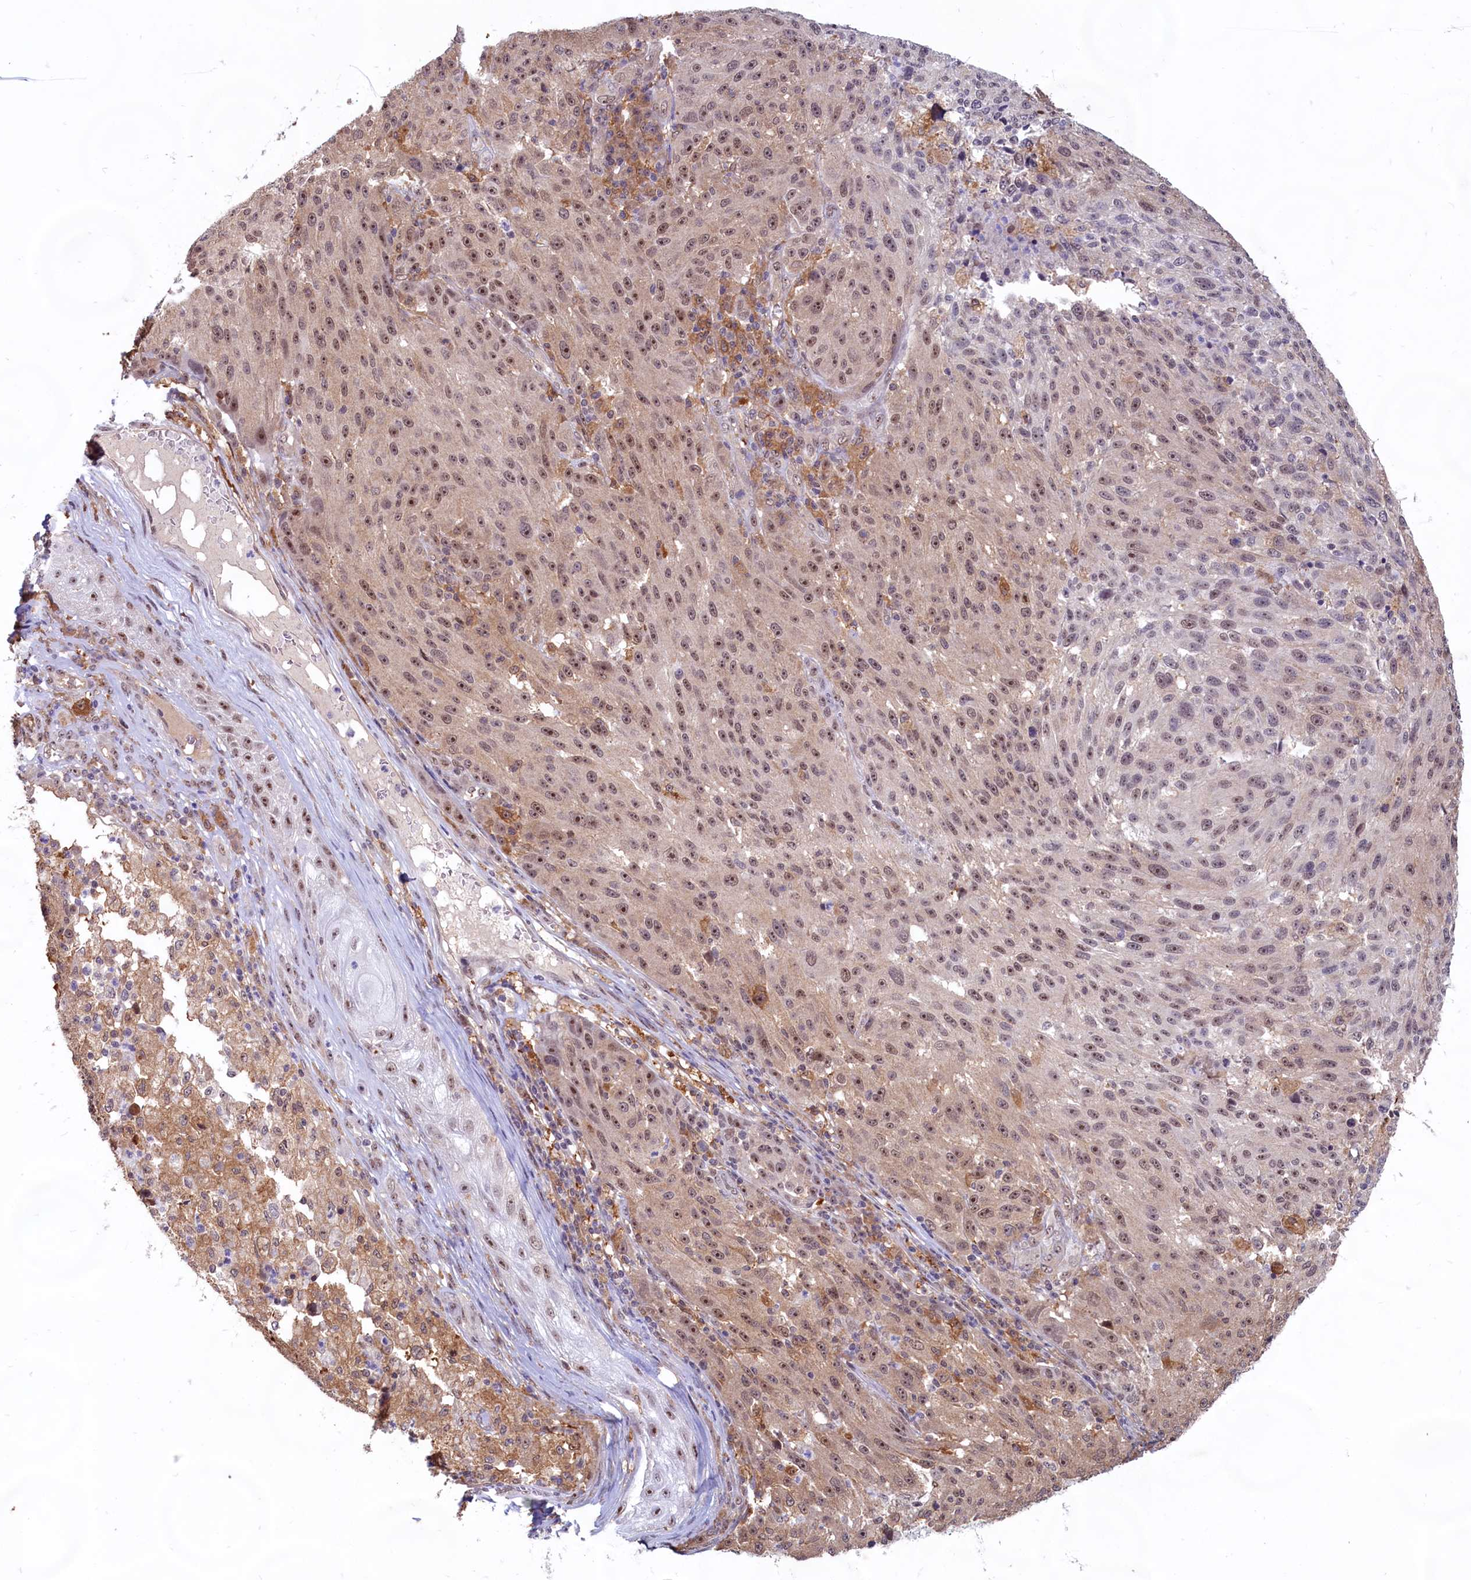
{"staining": {"intensity": "moderate", "quantity": ">75%", "location": "nuclear"}, "tissue": "melanoma", "cell_type": "Tumor cells", "image_type": "cancer", "snomed": [{"axis": "morphology", "description": "Malignant melanoma, NOS"}, {"axis": "topography", "description": "Skin"}], "caption": "Protein staining of melanoma tissue reveals moderate nuclear expression in approximately >75% of tumor cells.", "gene": "C1D", "patient": {"sex": "male", "age": 53}}